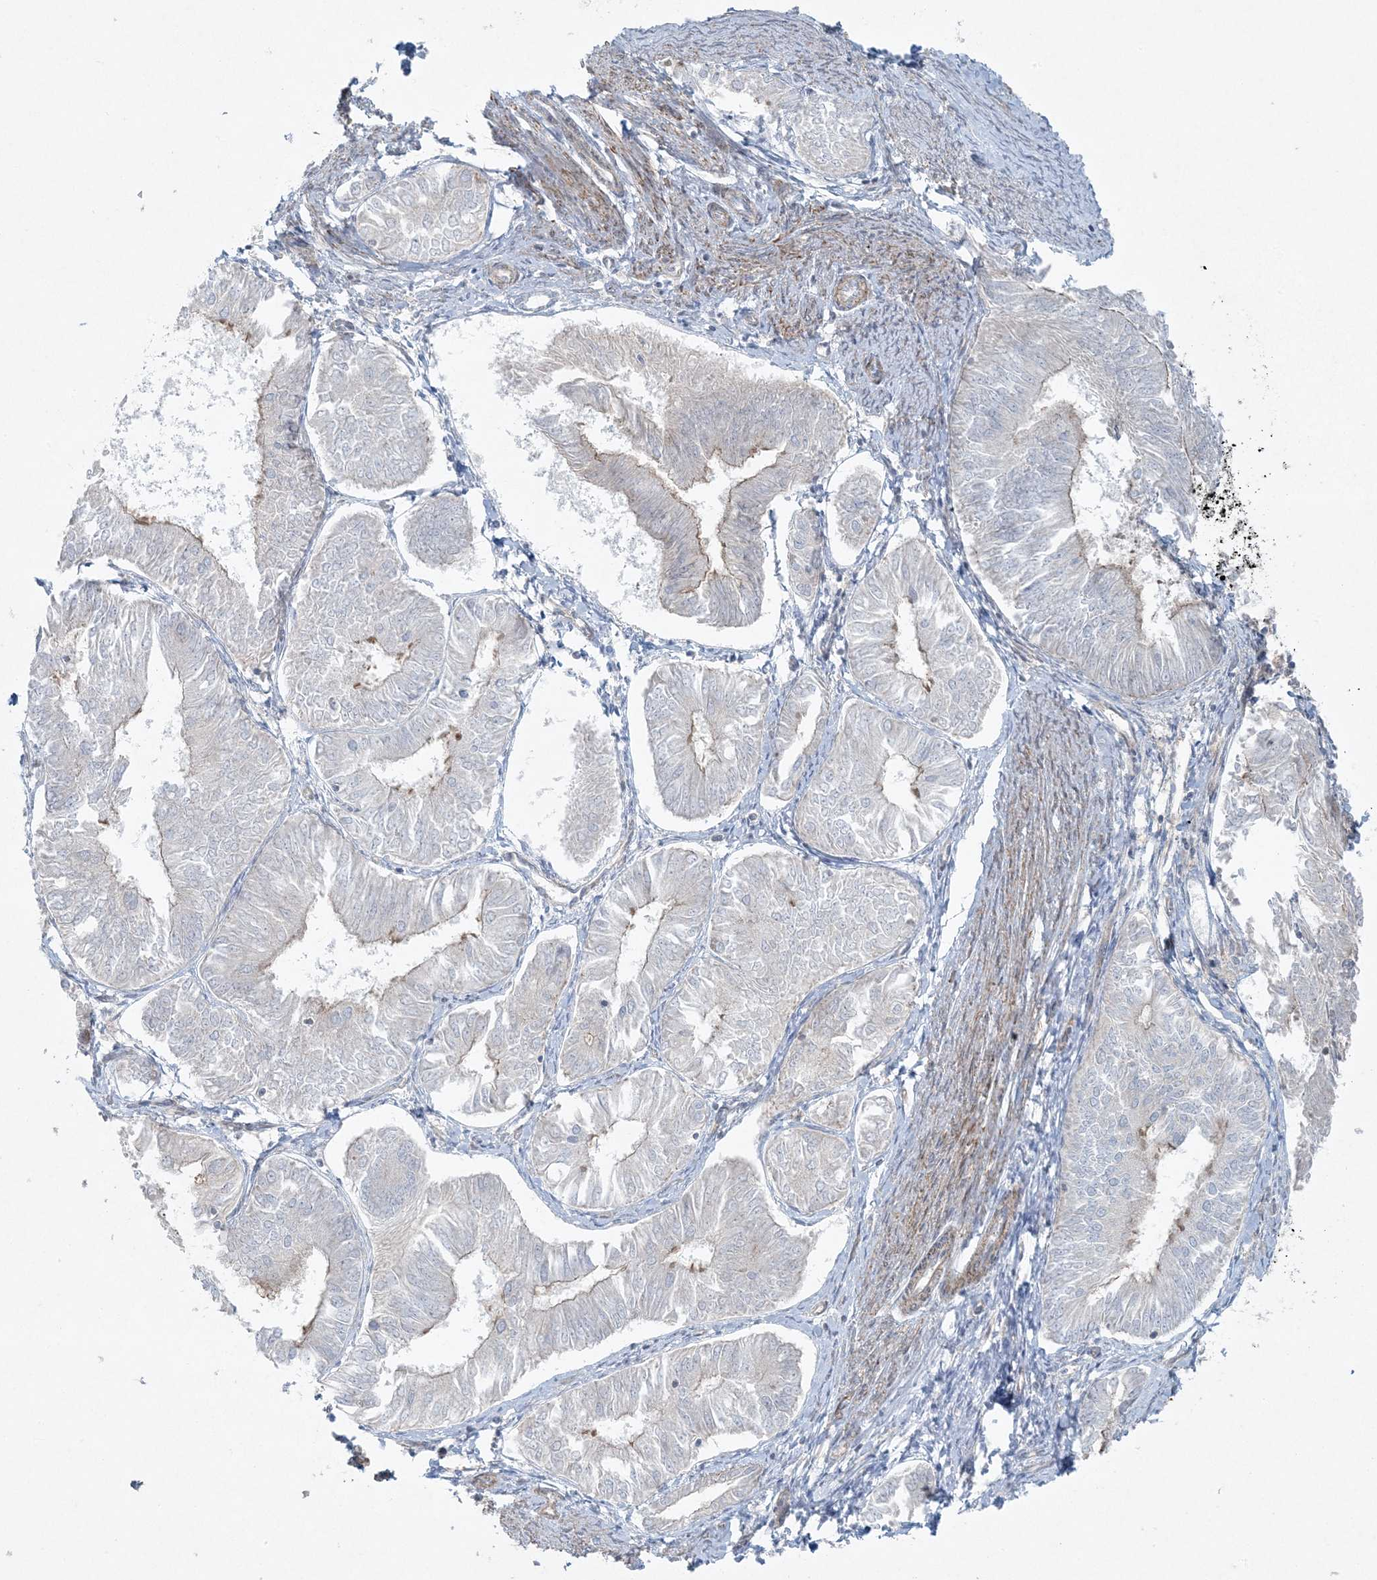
{"staining": {"intensity": "weak", "quantity": "<25%", "location": "cytoplasmic/membranous"}, "tissue": "endometrial cancer", "cell_type": "Tumor cells", "image_type": "cancer", "snomed": [{"axis": "morphology", "description": "Adenocarcinoma, NOS"}, {"axis": "topography", "description": "Endometrium"}], "caption": "An immunohistochemistry histopathology image of endometrial cancer (adenocarcinoma) is shown. There is no staining in tumor cells of endometrial cancer (adenocarcinoma).", "gene": "PIK3R4", "patient": {"sex": "female", "age": 58}}